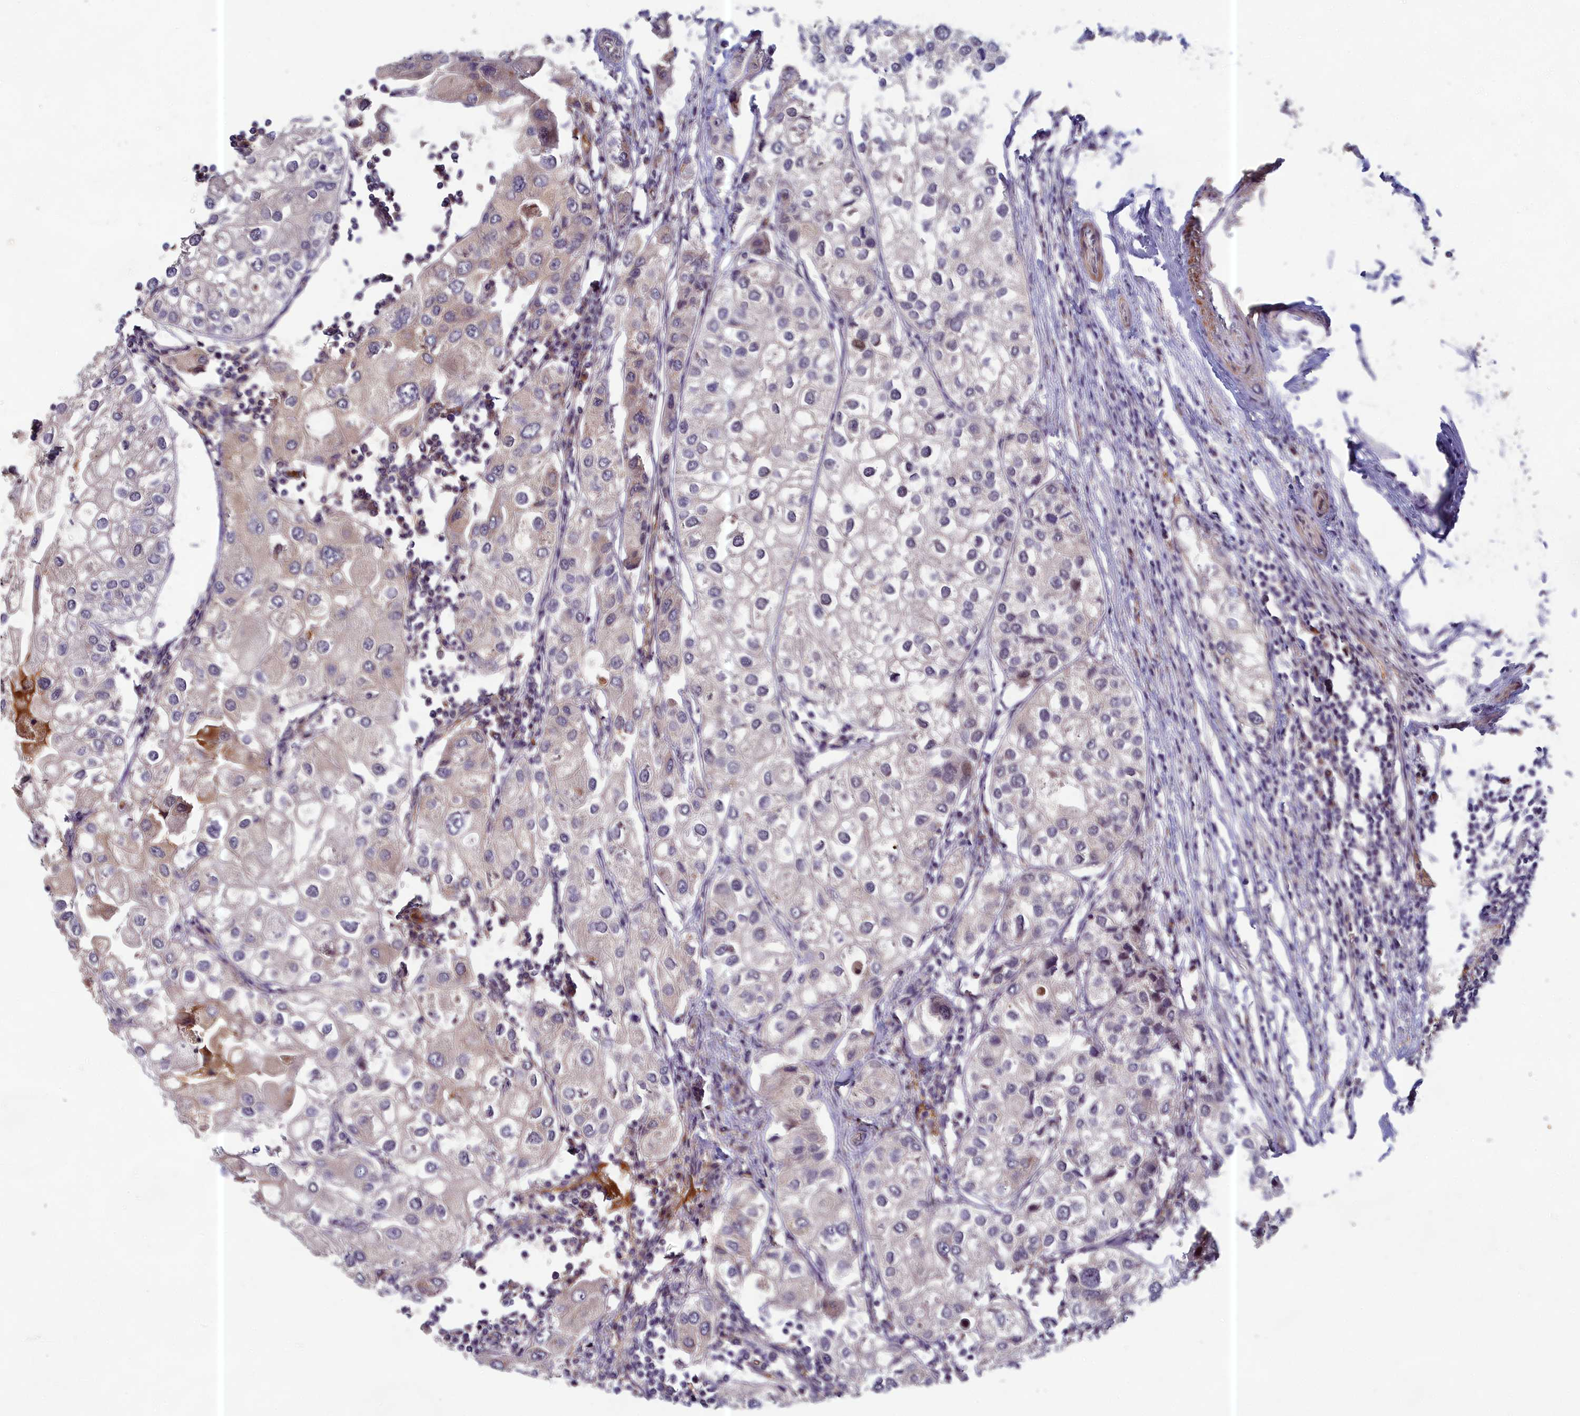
{"staining": {"intensity": "negative", "quantity": "none", "location": "none"}, "tissue": "urothelial cancer", "cell_type": "Tumor cells", "image_type": "cancer", "snomed": [{"axis": "morphology", "description": "Urothelial carcinoma, High grade"}, {"axis": "topography", "description": "Urinary bladder"}], "caption": "Immunohistochemical staining of human urothelial cancer displays no significant positivity in tumor cells.", "gene": "EARS2", "patient": {"sex": "male", "age": 64}}